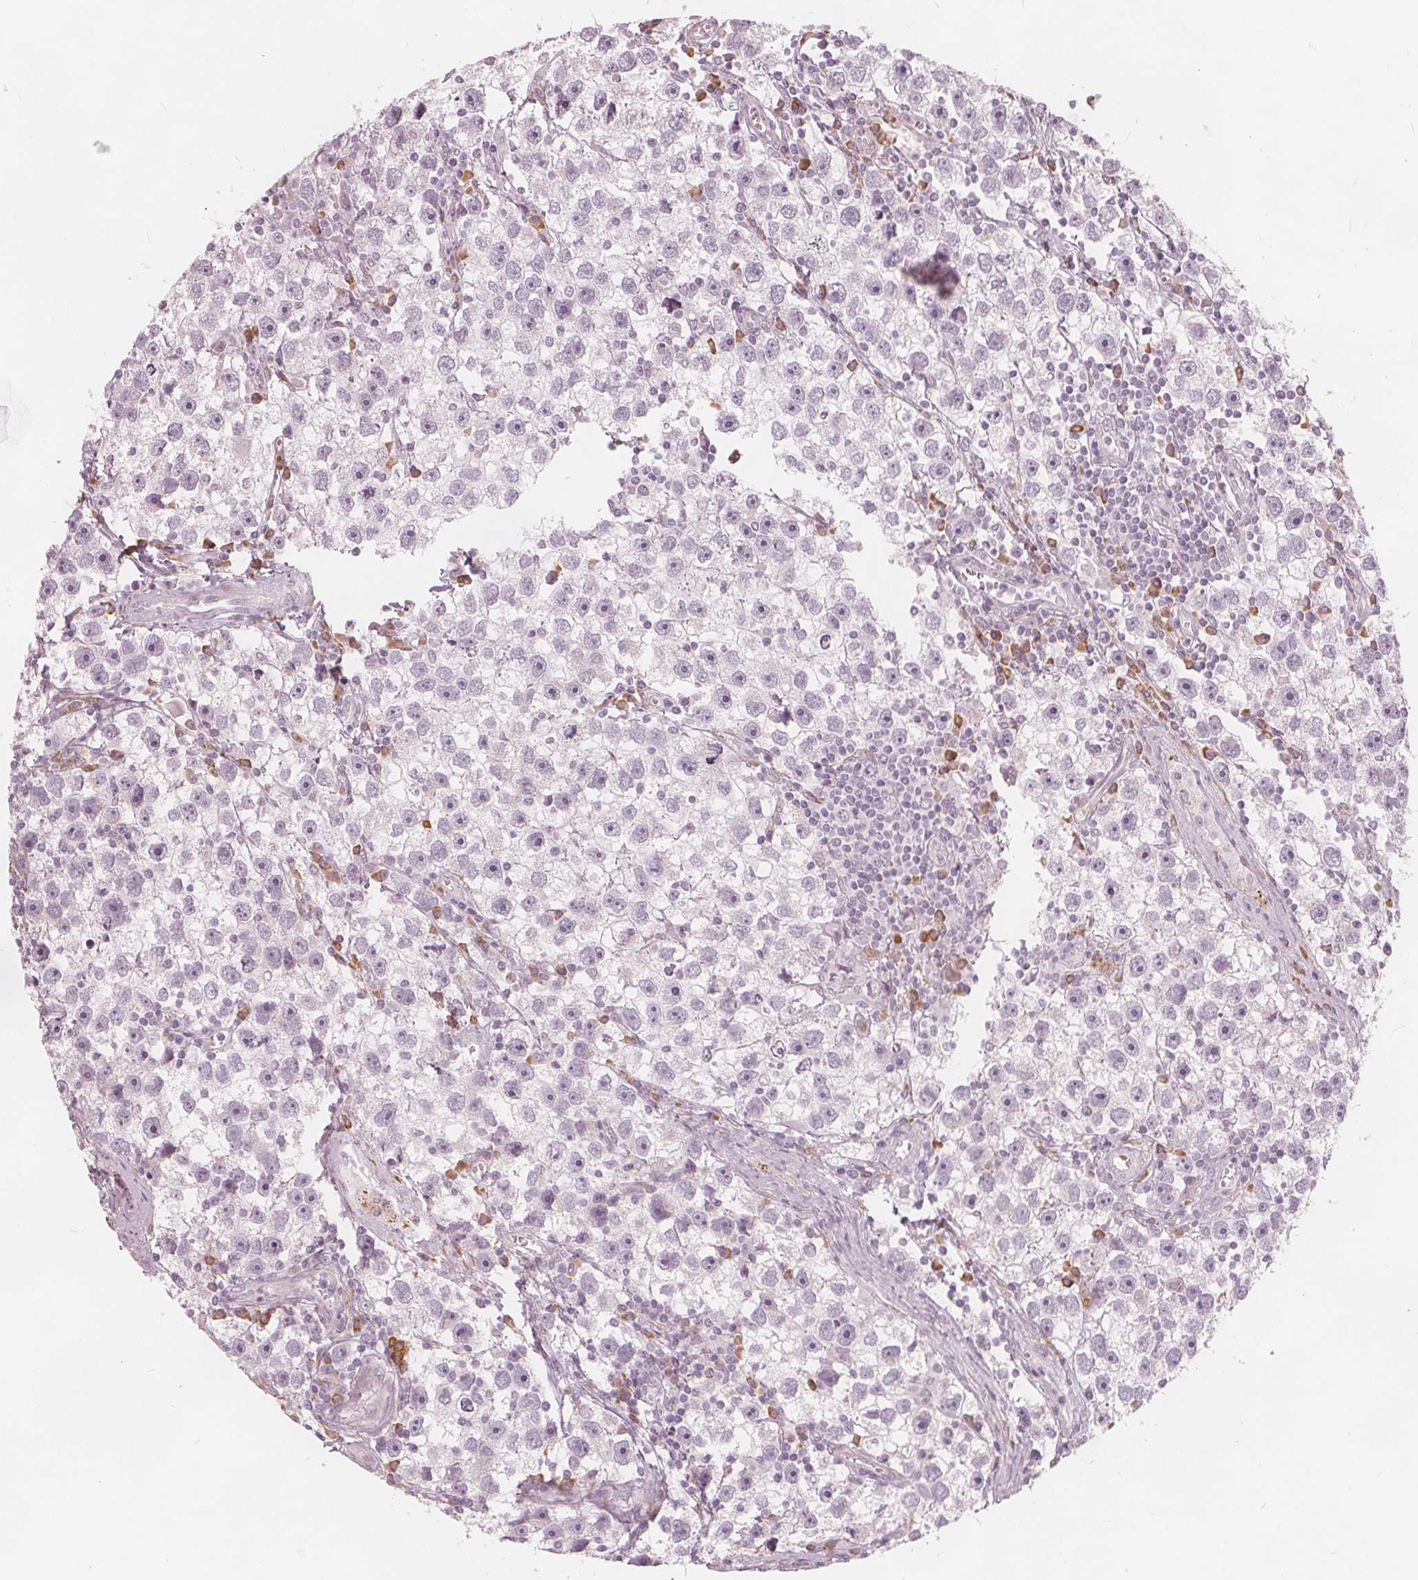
{"staining": {"intensity": "negative", "quantity": "none", "location": "none"}, "tissue": "testis cancer", "cell_type": "Tumor cells", "image_type": "cancer", "snomed": [{"axis": "morphology", "description": "Seminoma, NOS"}, {"axis": "topography", "description": "Testis"}], "caption": "Immunohistochemistry image of neoplastic tissue: testis seminoma stained with DAB (3,3'-diaminobenzidine) reveals no significant protein expression in tumor cells. (Brightfield microscopy of DAB (3,3'-diaminobenzidine) immunohistochemistry at high magnification).", "gene": "BRSK1", "patient": {"sex": "male", "age": 30}}